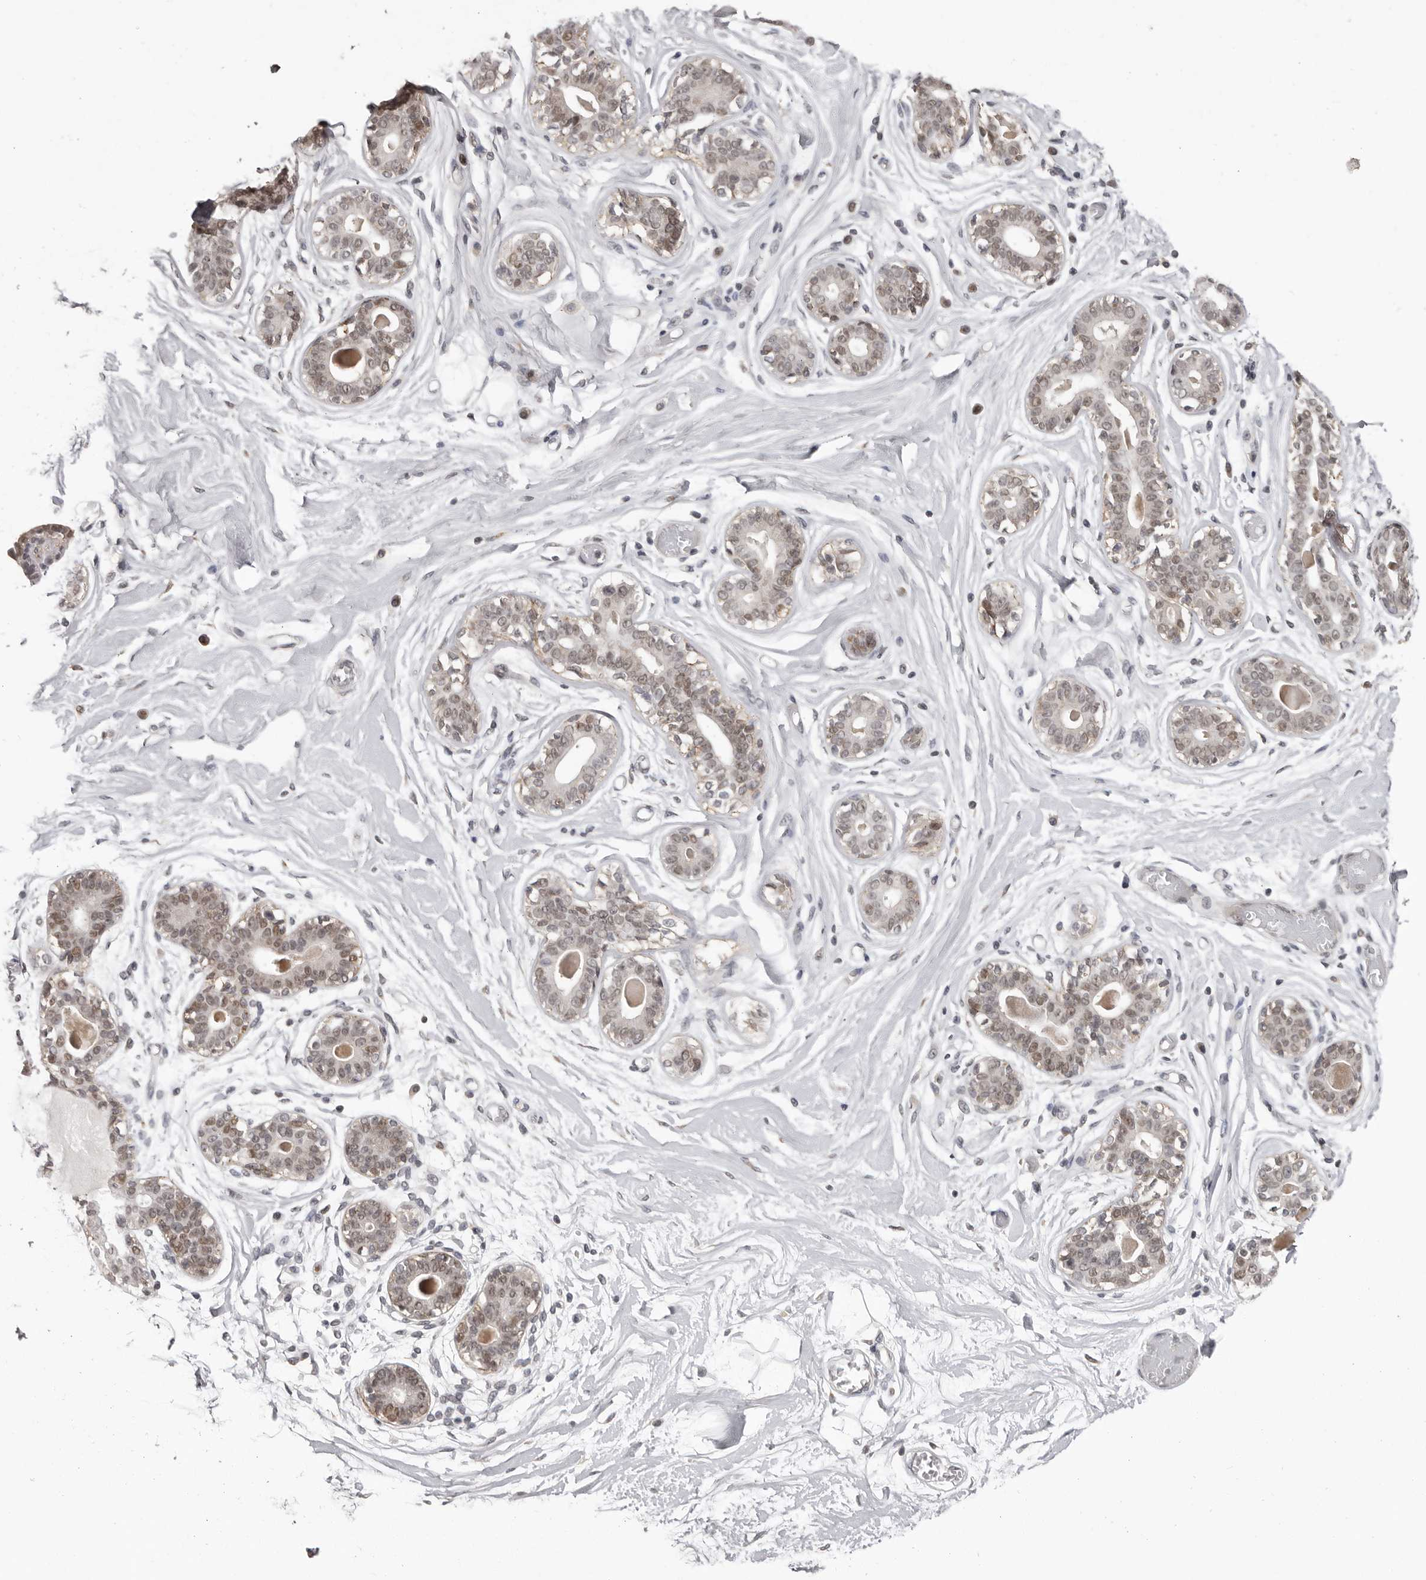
{"staining": {"intensity": "negative", "quantity": "none", "location": "none"}, "tissue": "breast", "cell_type": "Adipocytes", "image_type": "normal", "snomed": [{"axis": "morphology", "description": "Normal tissue, NOS"}, {"axis": "topography", "description": "Breast"}], "caption": "Image shows no protein staining in adipocytes of normal breast.", "gene": "SRCAP", "patient": {"sex": "female", "age": 45}}